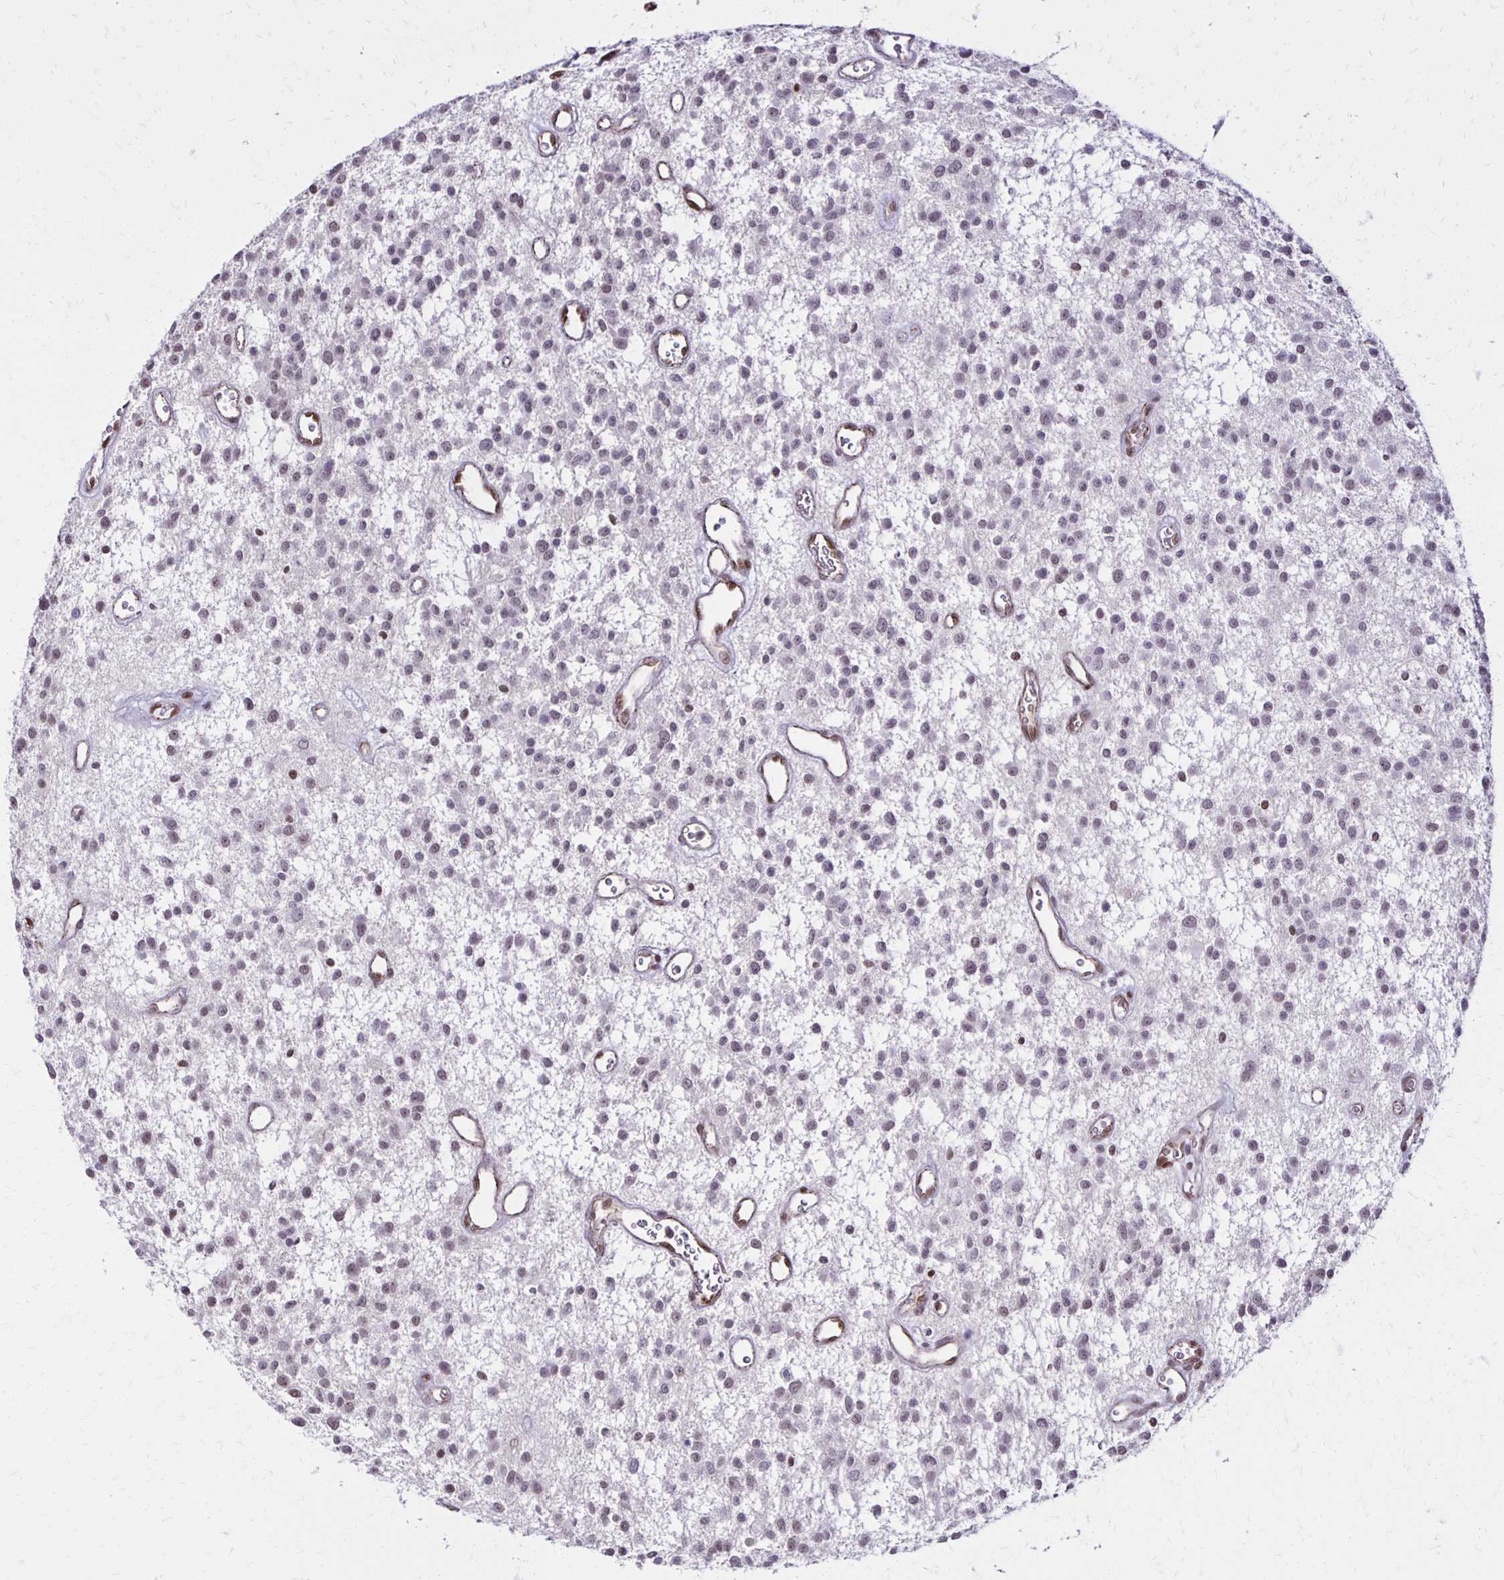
{"staining": {"intensity": "weak", "quantity": "25%-75%", "location": "nuclear"}, "tissue": "glioma", "cell_type": "Tumor cells", "image_type": "cancer", "snomed": [{"axis": "morphology", "description": "Glioma, malignant, Low grade"}, {"axis": "topography", "description": "Brain"}], "caption": "Protein expression analysis of human low-grade glioma (malignant) reveals weak nuclear expression in approximately 25%-75% of tumor cells. (Stains: DAB in brown, nuclei in blue, Microscopy: brightfield microscopy at high magnification).", "gene": "DDB2", "patient": {"sex": "male", "age": 43}}